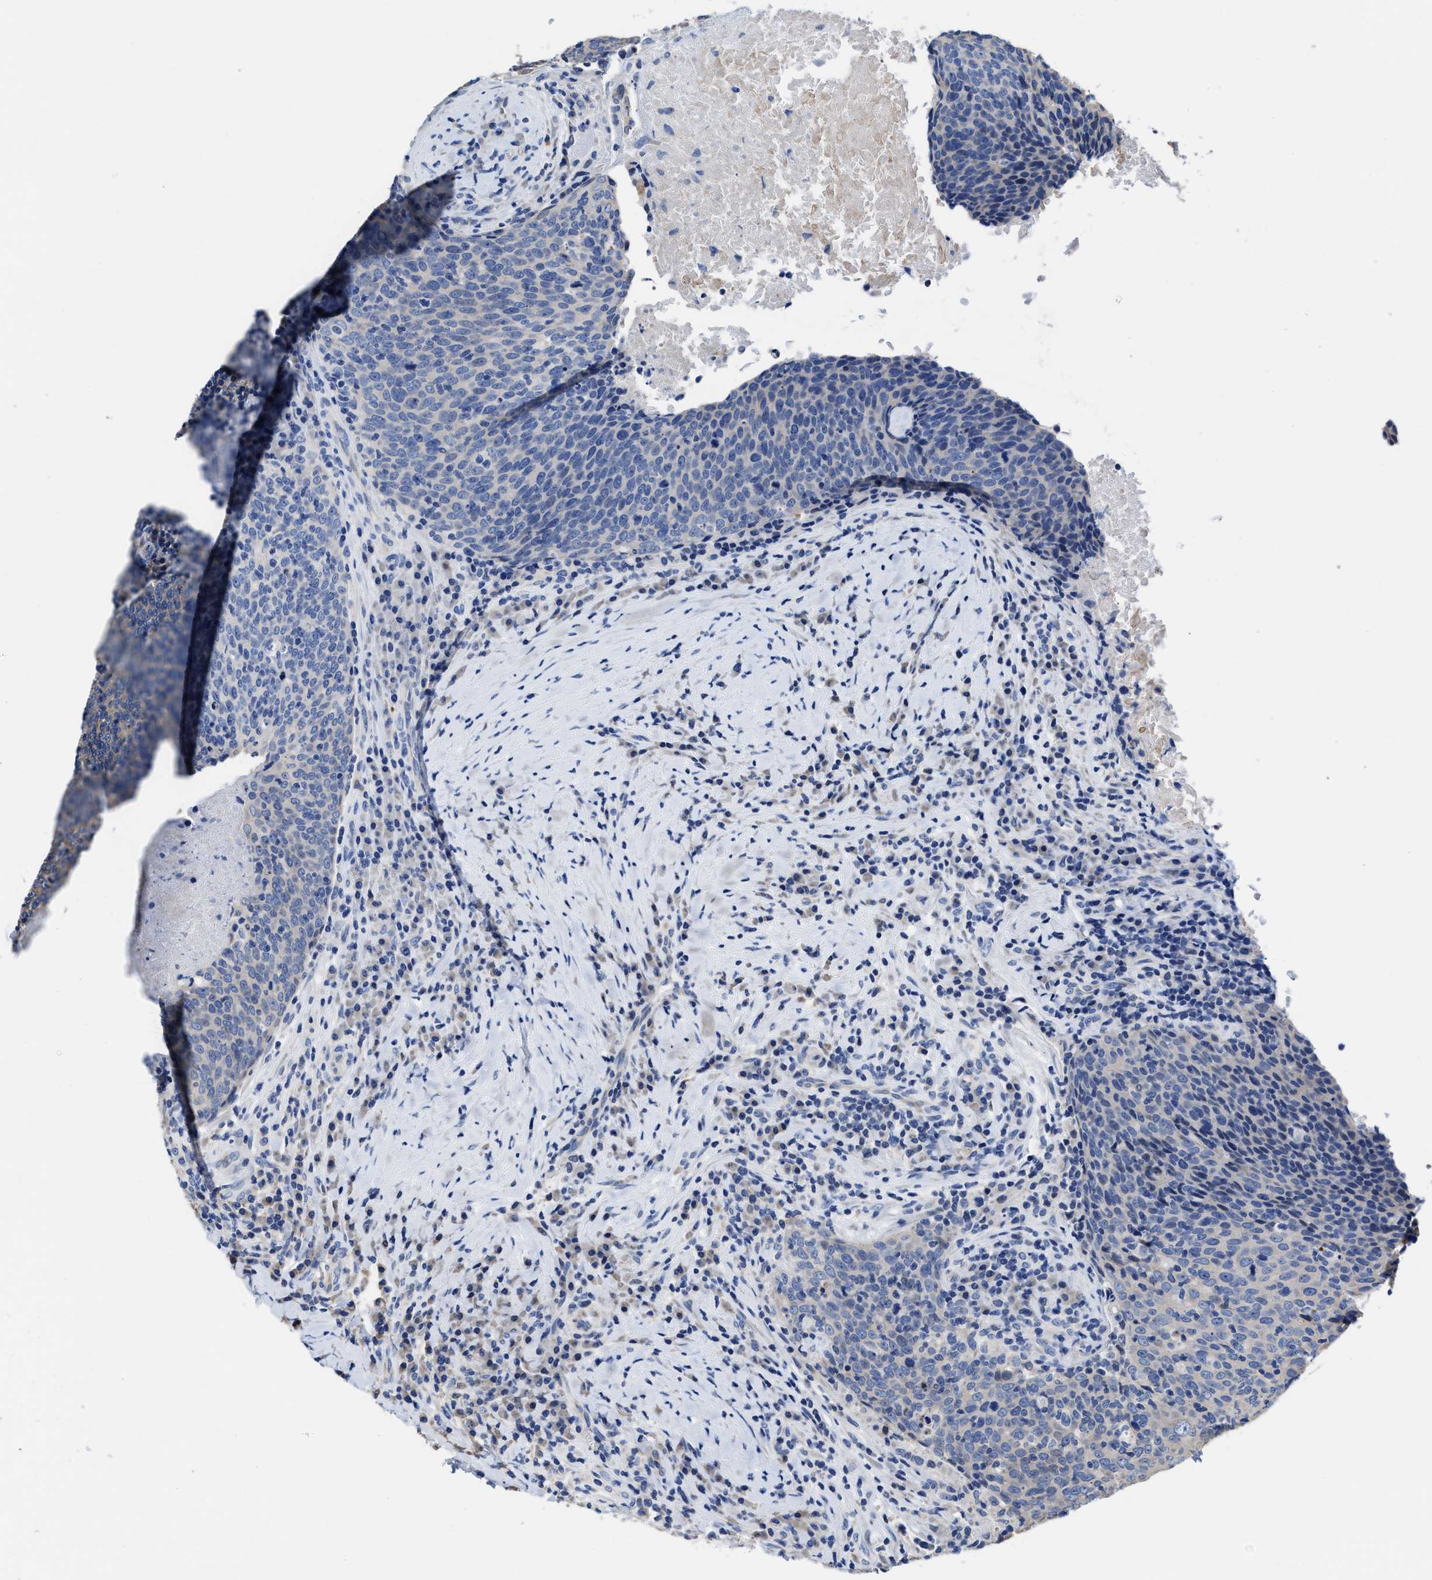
{"staining": {"intensity": "negative", "quantity": "none", "location": "none"}, "tissue": "head and neck cancer", "cell_type": "Tumor cells", "image_type": "cancer", "snomed": [{"axis": "morphology", "description": "Squamous cell carcinoma, NOS"}, {"axis": "morphology", "description": "Squamous cell carcinoma, metastatic, NOS"}, {"axis": "topography", "description": "Lymph node"}, {"axis": "topography", "description": "Head-Neck"}], "caption": "The micrograph exhibits no staining of tumor cells in head and neck squamous cell carcinoma.", "gene": "HOOK1", "patient": {"sex": "male", "age": 62}}